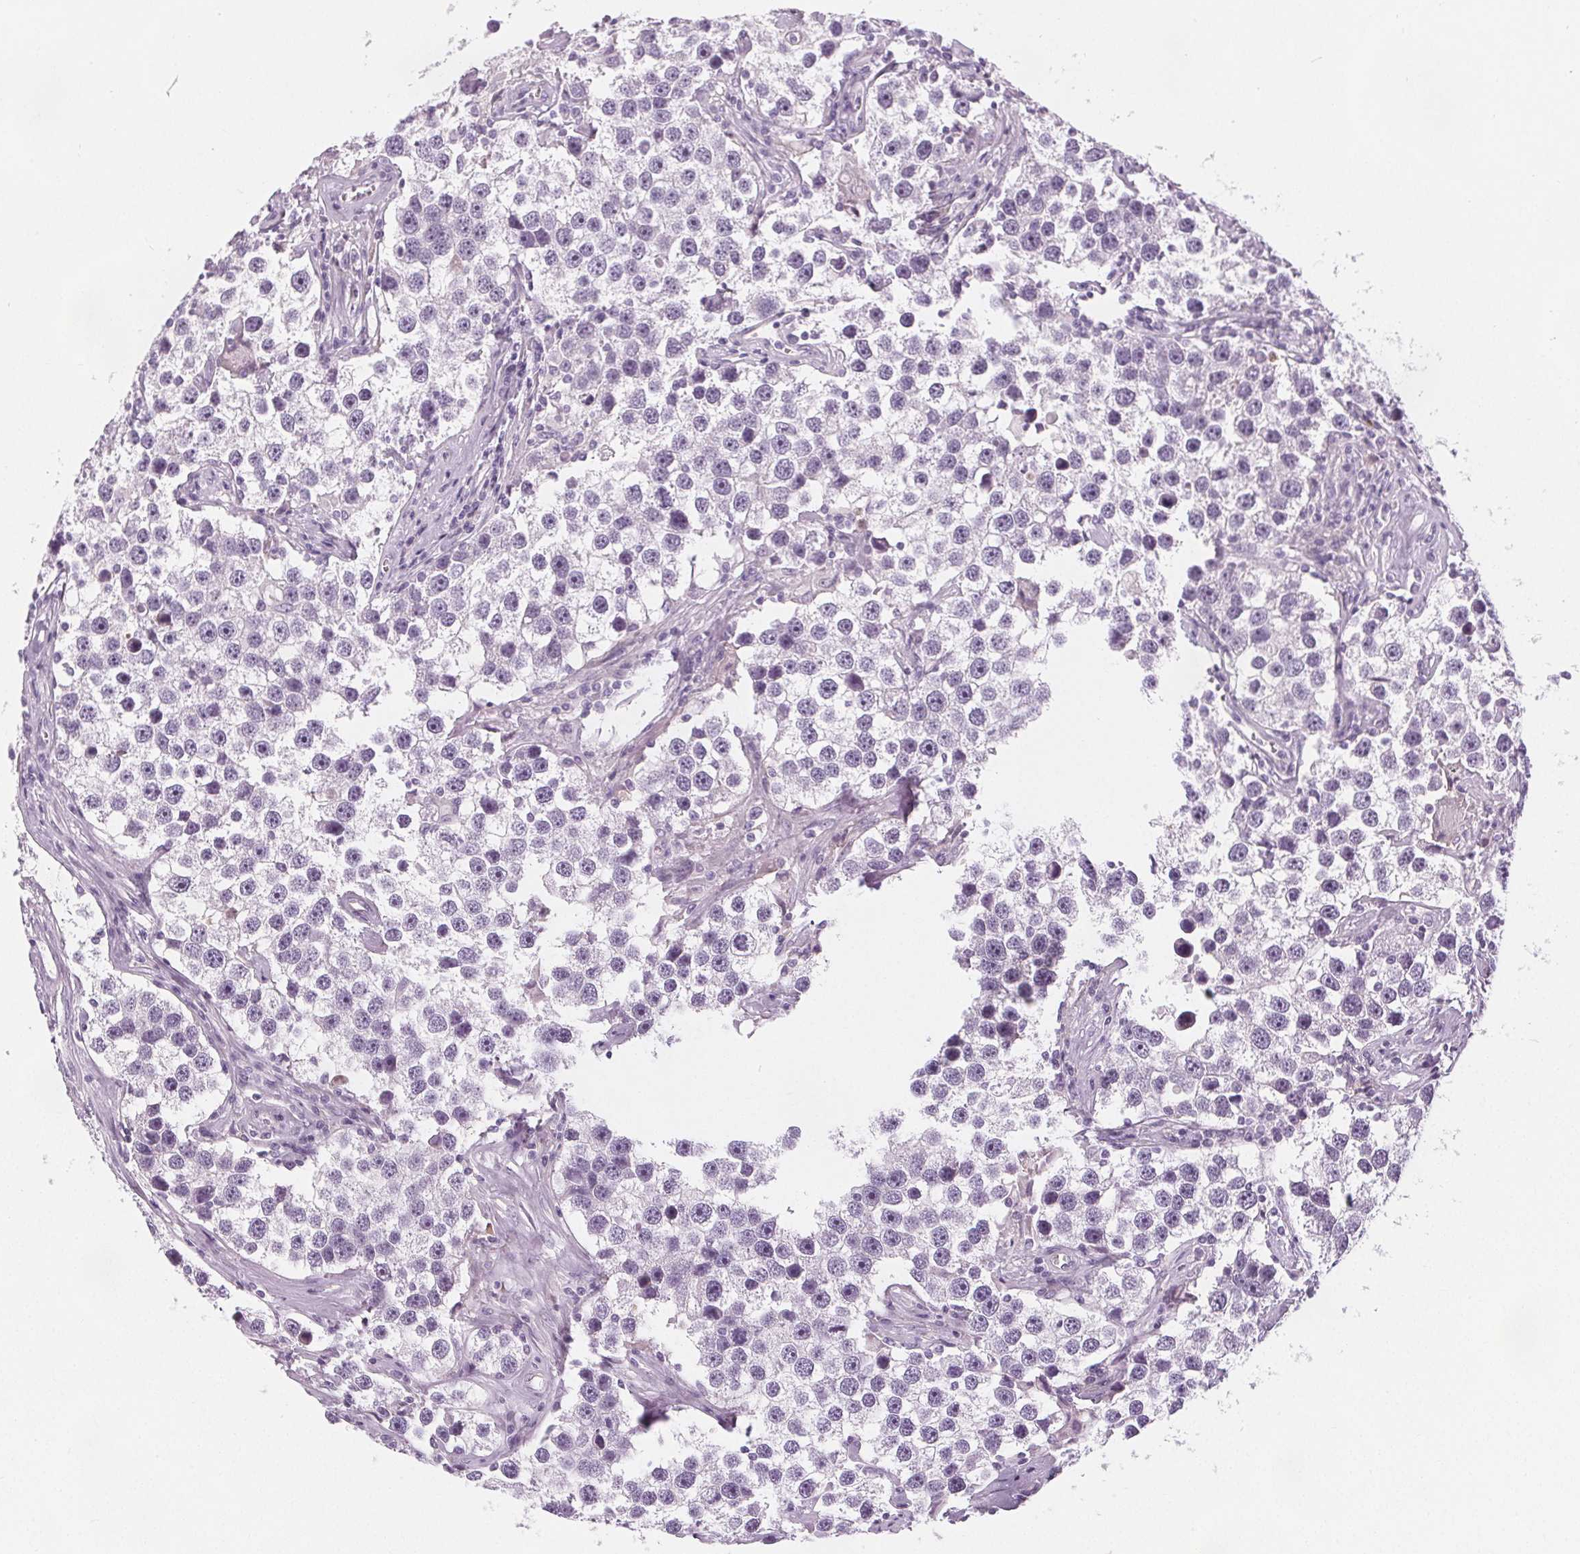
{"staining": {"intensity": "negative", "quantity": "none", "location": "none"}, "tissue": "testis cancer", "cell_type": "Tumor cells", "image_type": "cancer", "snomed": [{"axis": "morphology", "description": "Seminoma, NOS"}, {"axis": "topography", "description": "Testis"}], "caption": "Photomicrograph shows no protein expression in tumor cells of seminoma (testis) tissue.", "gene": "SLC5A12", "patient": {"sex": "male", "age": 49}}